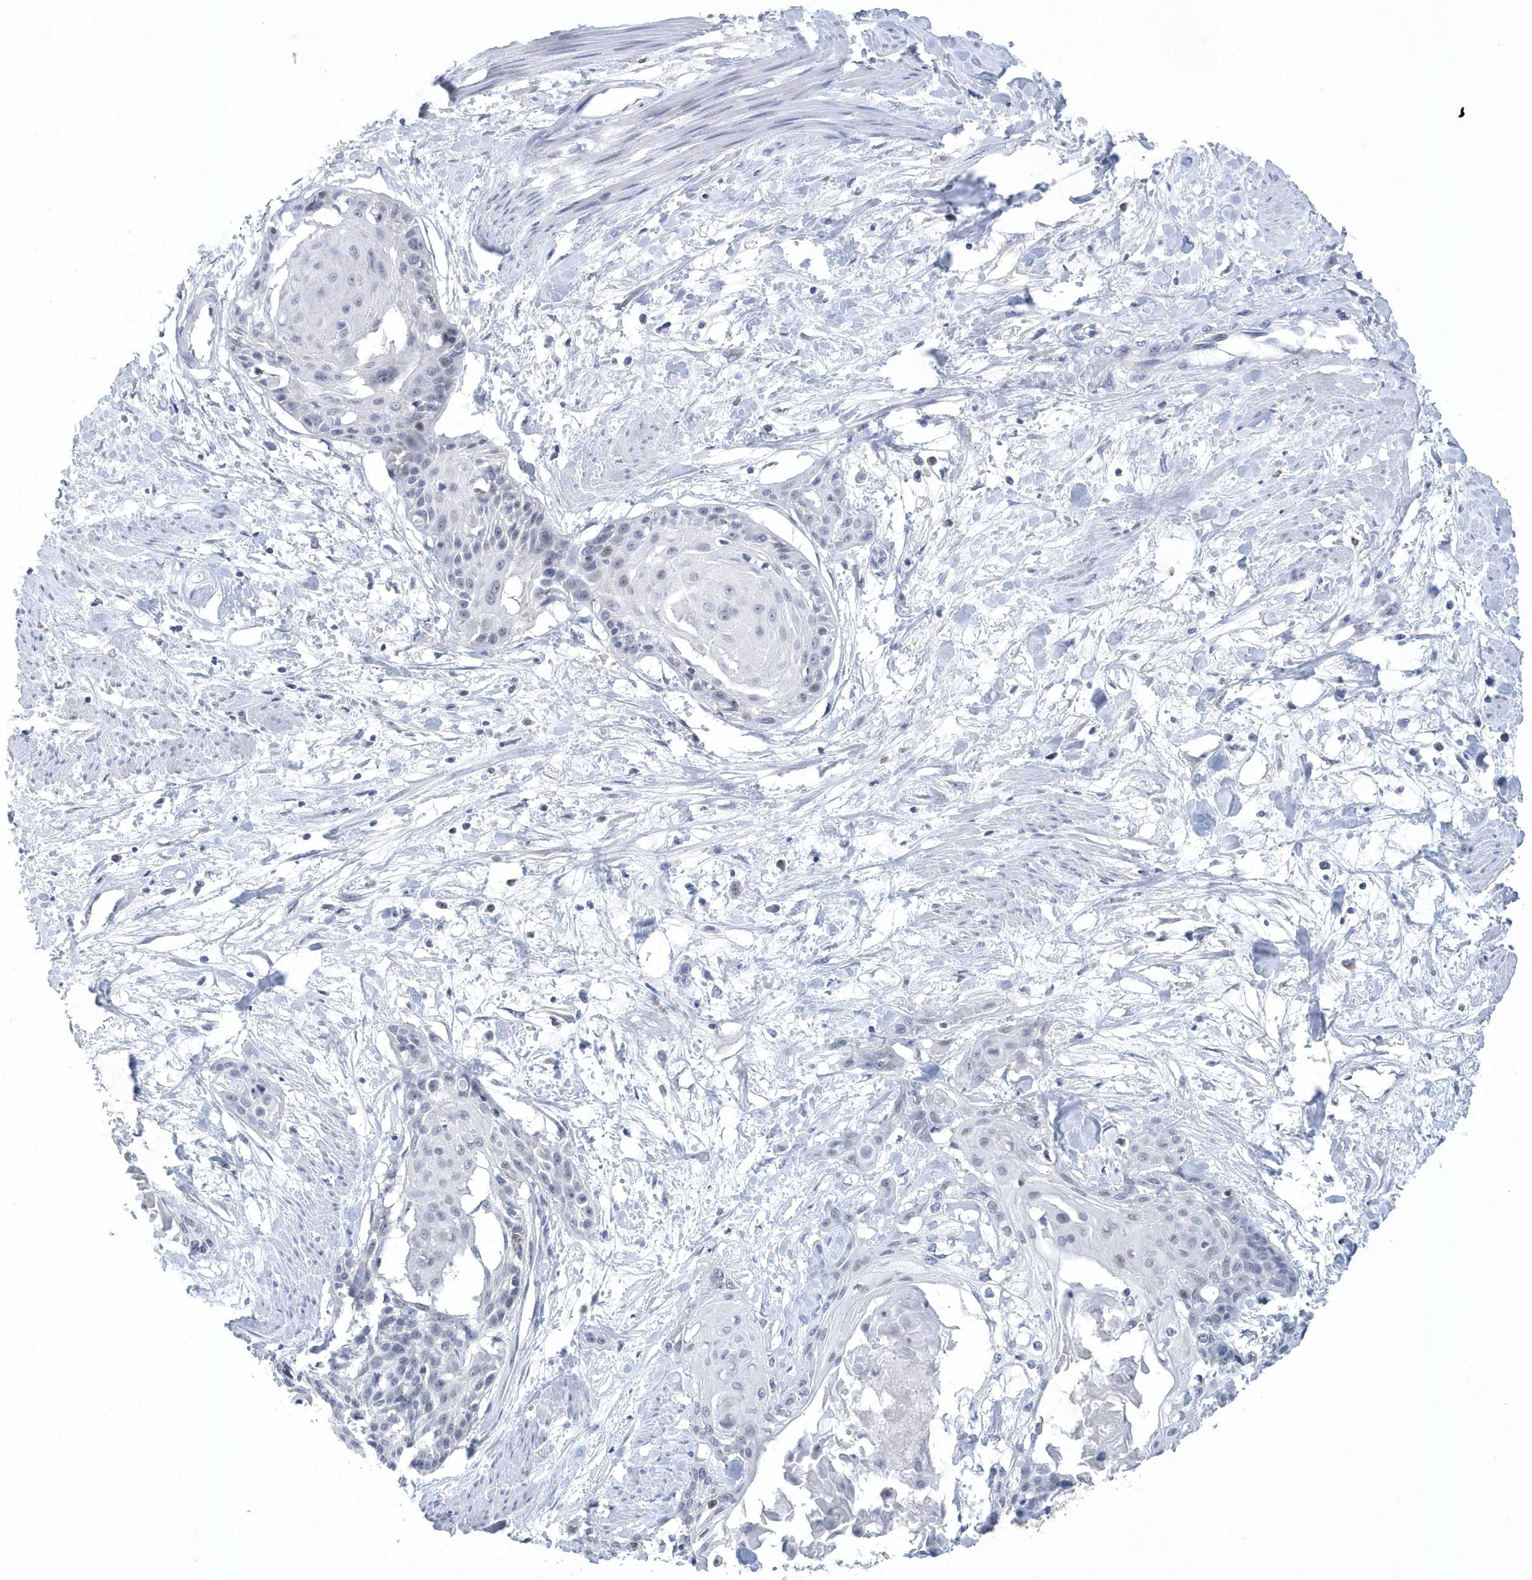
{"staining": {"intensity": "negative", "quantity": "none", "location": "none"}, "tissue": "cervical cancer", "cell_type": "Tumor cells", "image_type": "cancer", "snomed": [{"axis": "morphology", "description": "Squamous cell carcinoma, NOS"}, {"axis": "topography", "description": "Cervix"}], "caption": "Immunohistochemical staining of cervical cancer exhibits no significant positivity in tumor cells.", "gene": "SRGAP3", "patient": {"sex": "female", "age": 57}}